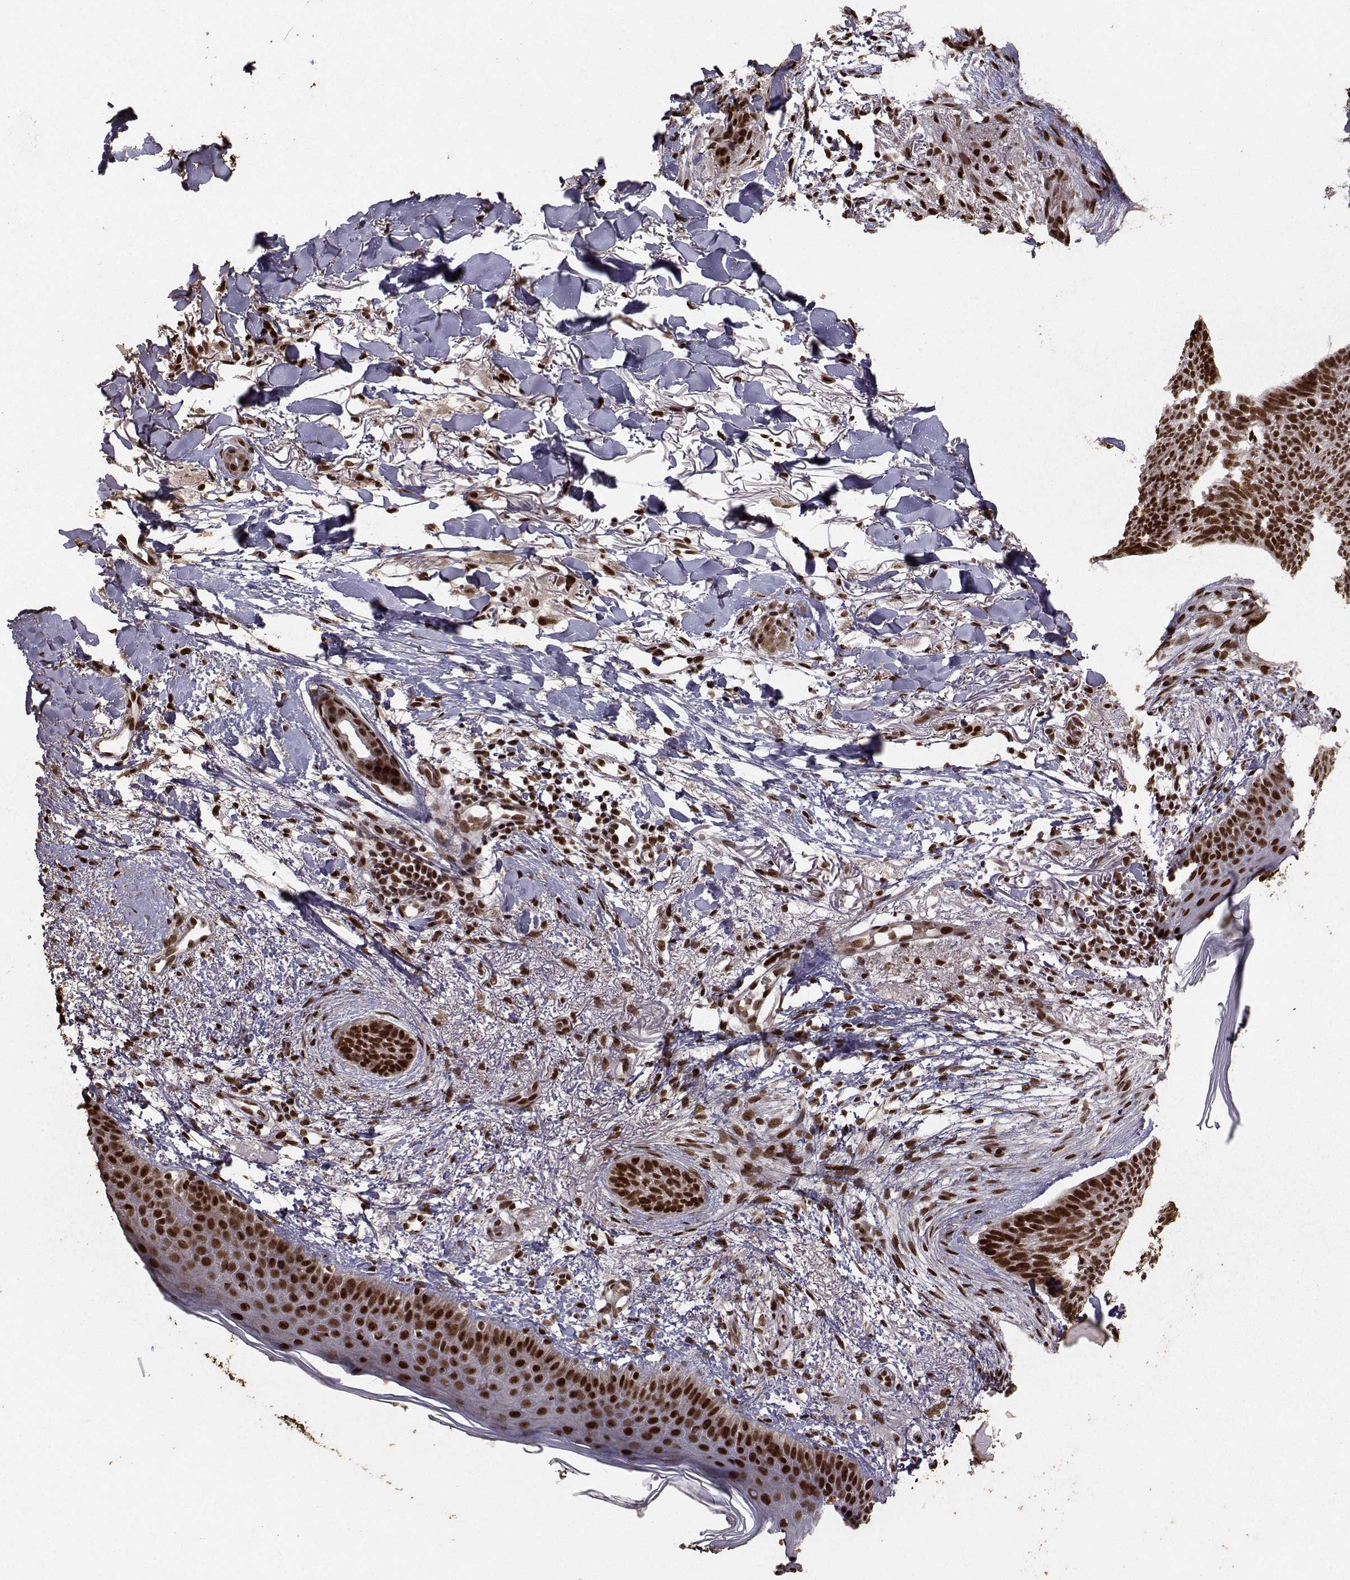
{"staining": {"intensity": "strong", "quantity": ">75%", "location": "nuclear"}, "tissue": "skin cancer", "cell_type": "Tumor cells", "image_type": "cancer", "snomed": [{"axis": "morphology", "description": "Normal tissue, NOS"}, {"axis": "morphology", "description": "Basal cell carcinoma"}, {"axis": "topography", "description": "Skin"}], "caption": "A high amount of strong nuclear positivity is appreciated in about >75% of tumor cells in skin cancer (basal cell carcinoma) tissue.", "gene": "SF1", "patient": {"sex": "male", "age": 84}}